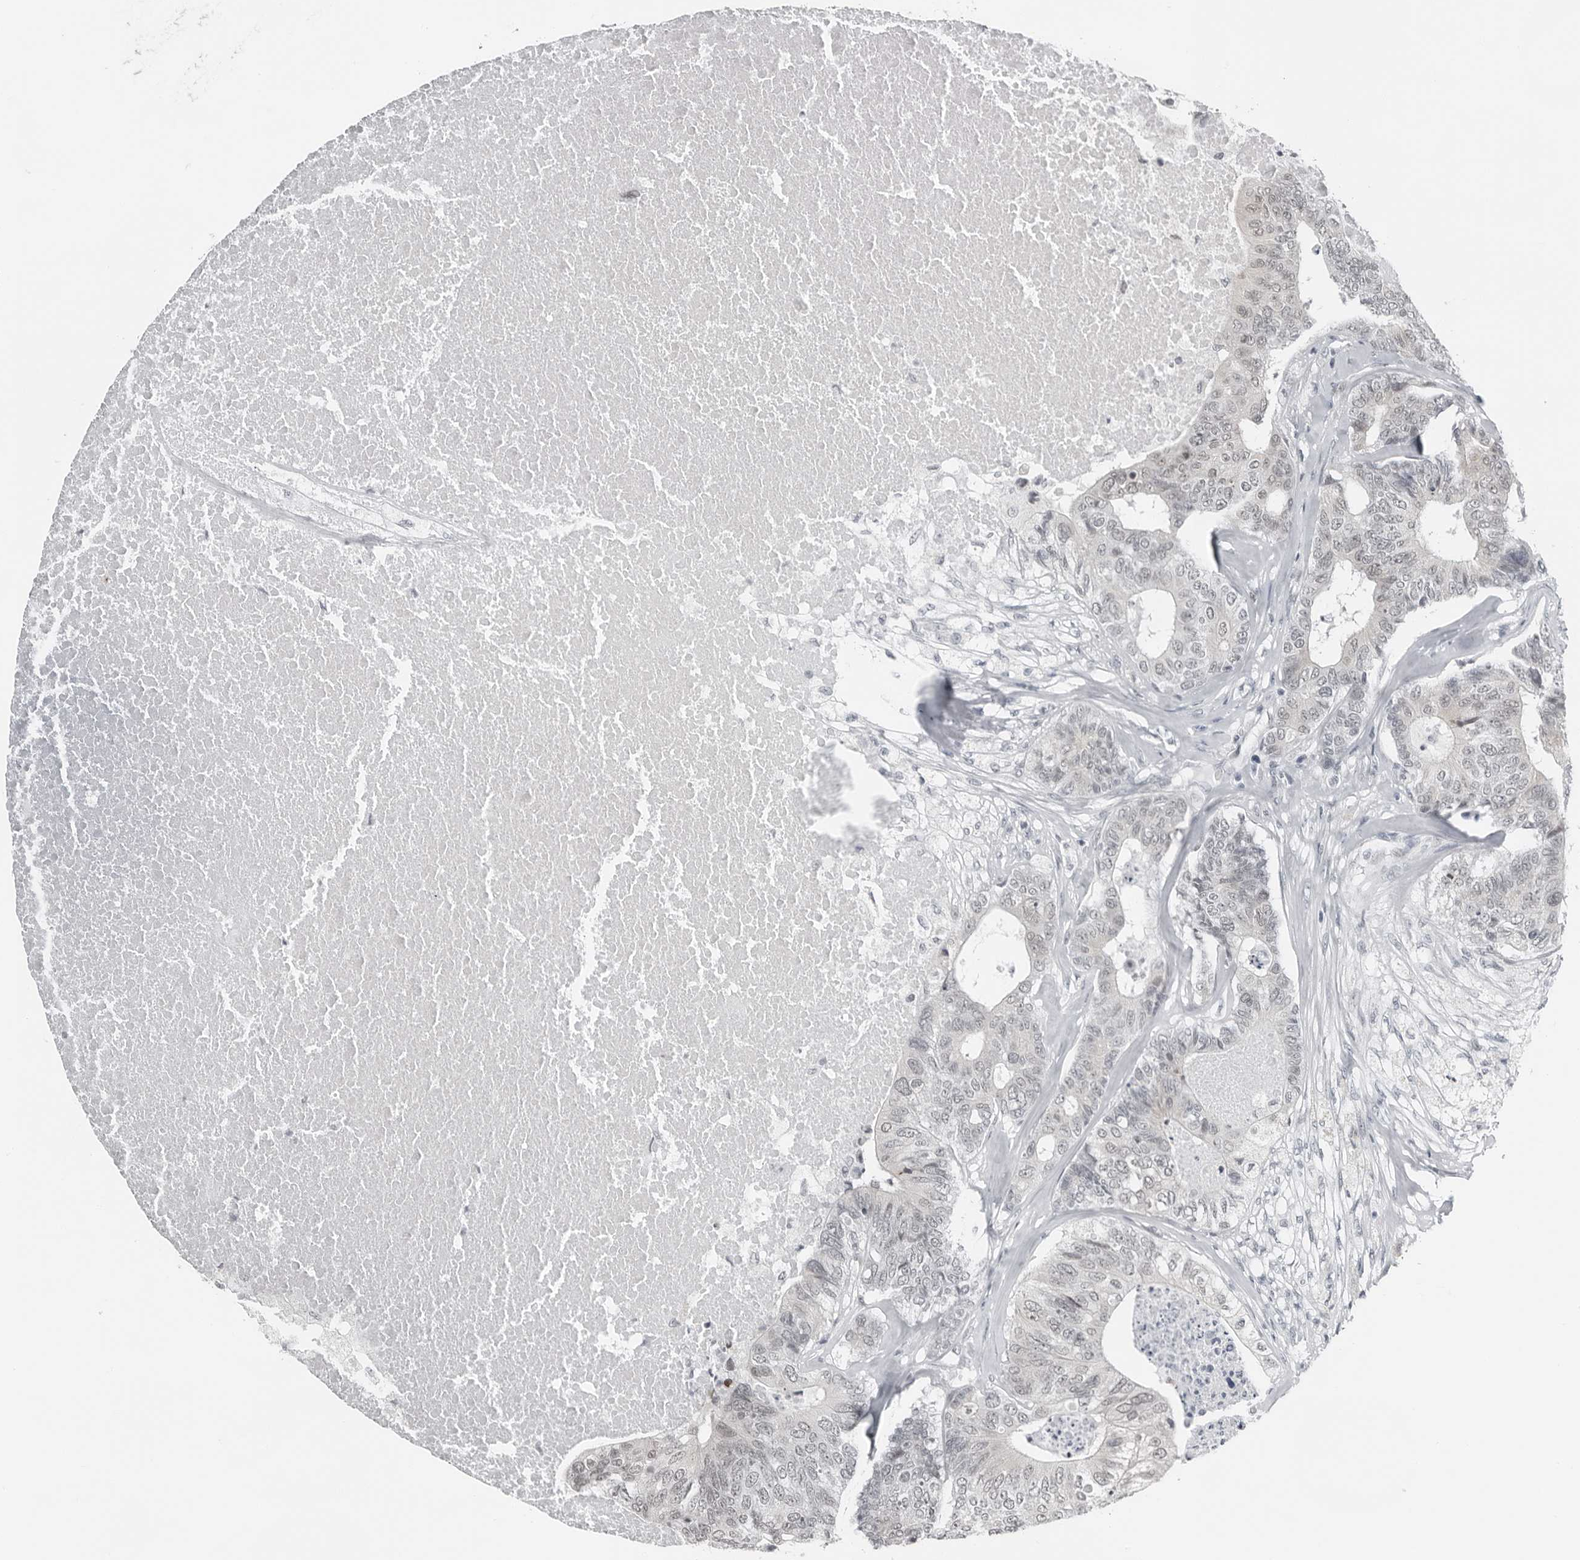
{"staining": {"intensity": "negative", "quantity": "none", "location": "none"}, "tissue": "colorectal cancer", "cell_type": "Tumor cells", "image_type": "cancer", "snomed": [{"axis": "morphology", "description": "Adenocarcinoma, NOS"}, {"axis": "topography", "description": "Colon"}], "caption": "High magnification brightfield microscopy of colorectal adenocarcinoma stained with DAB (brown) and counterstained with hematoxylin (blue): tumor cells show no significant positivity. Brightfield microscopy of immunohistochemistry (IHC) stained with DAB (3,3'-diaminobenzidine) (brown) and hematoxylin (blue), captured at high magnification.", "gene": "PPP1R42", "patient": {"sex": "female", "age": 67}}